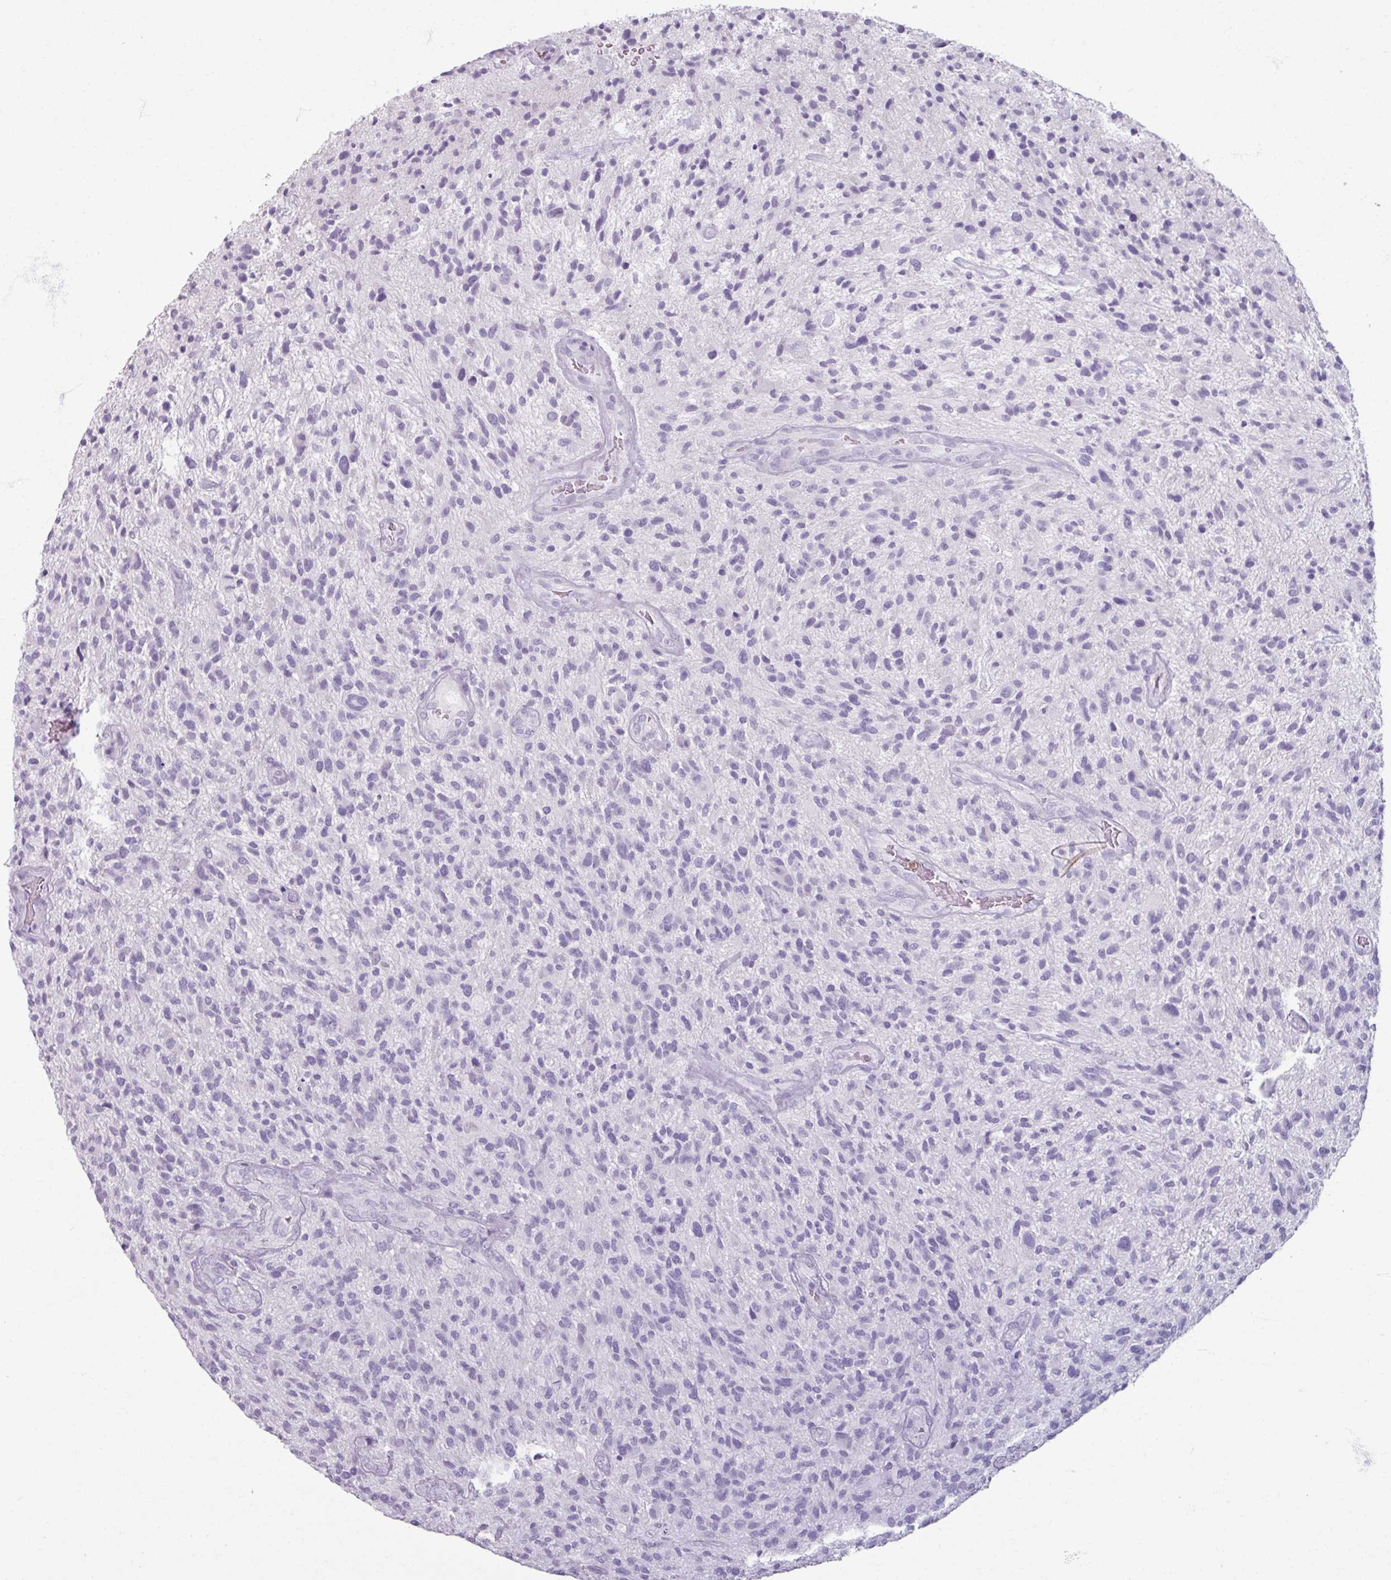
{"staining": {"intensity": "negative", "quantity": "none", "location": "none"}, "tissue": "glioma", "cell_type": "Tumor cells", "image_type": "cancer", "snomed": [{"axis": "morphology", "description": "Glioma, malignant, High grade"}, {"axis": "topography", "description": "Brain"}], "caption": "This micrograph is of malignant glioma (high-grade) stained with immunohistochemistry (IHC) to label a protein in brown with the nuclei are counter-stained blue. There is no expression in tumor cells.", "gene": "ARG1", "patient": {"sex": "male", "age": 47}}